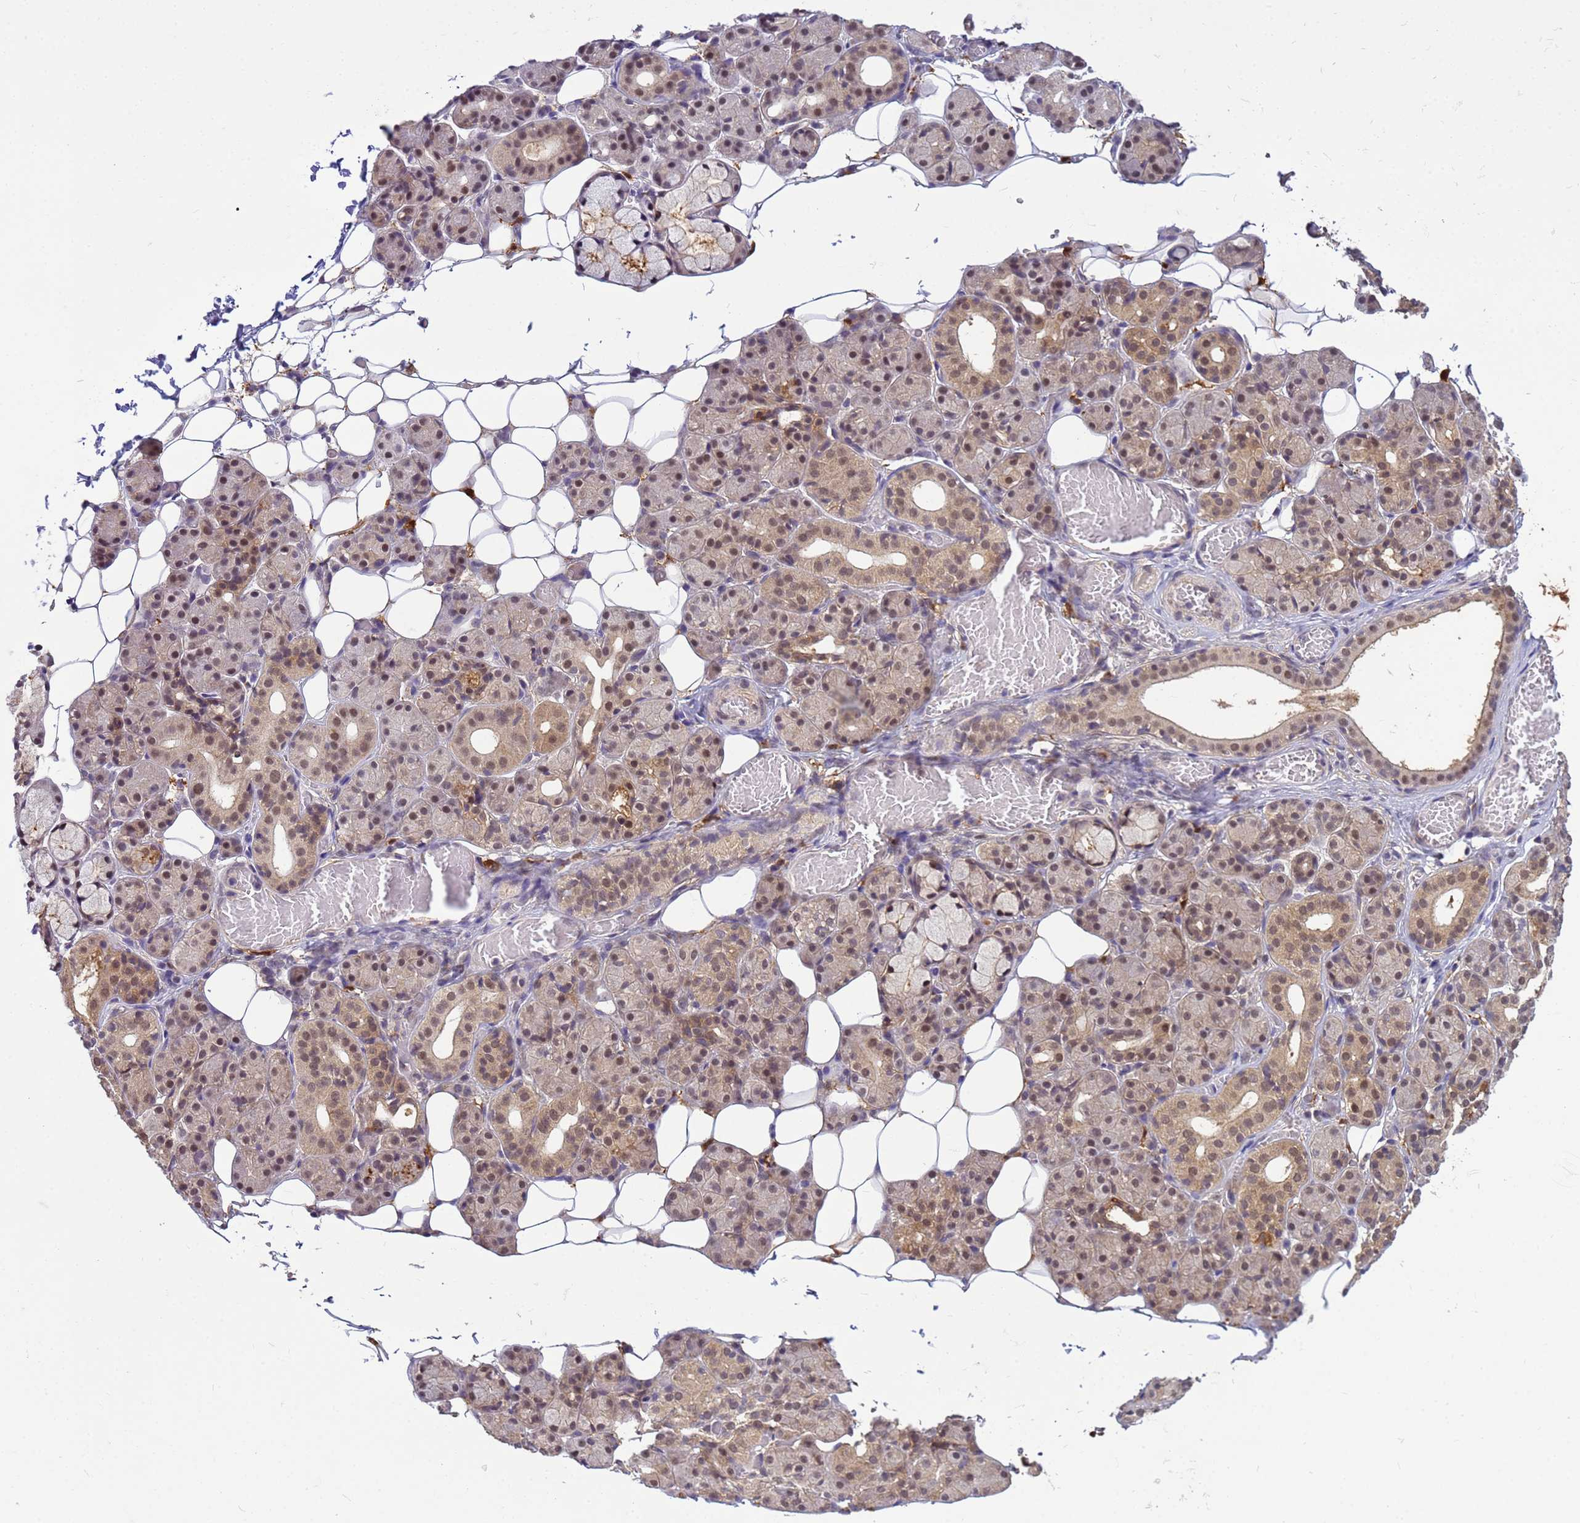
{"staining": {"intensity": "moderate", "quantity": "25%-75%", "location": "cytoplasmic/membranous,nuclear"}, "tissue": "salivary gland", "cell_type": "Glandular cells", "image_type": "normal", "snomed": [{"axis": "morphology", "description": "Normal tissue, NOS"}, {"axis": "topography", "description": "Salivary gland"}], "caption": "Moderate cytoplasmic/membranous,nuclear staining for a protein is identified in about 25%-75% of glandular cells of unremarkable salivary gland using IHC.", "gene": "NPEPPS", "patient": {"sex": "male", "age": 63}}